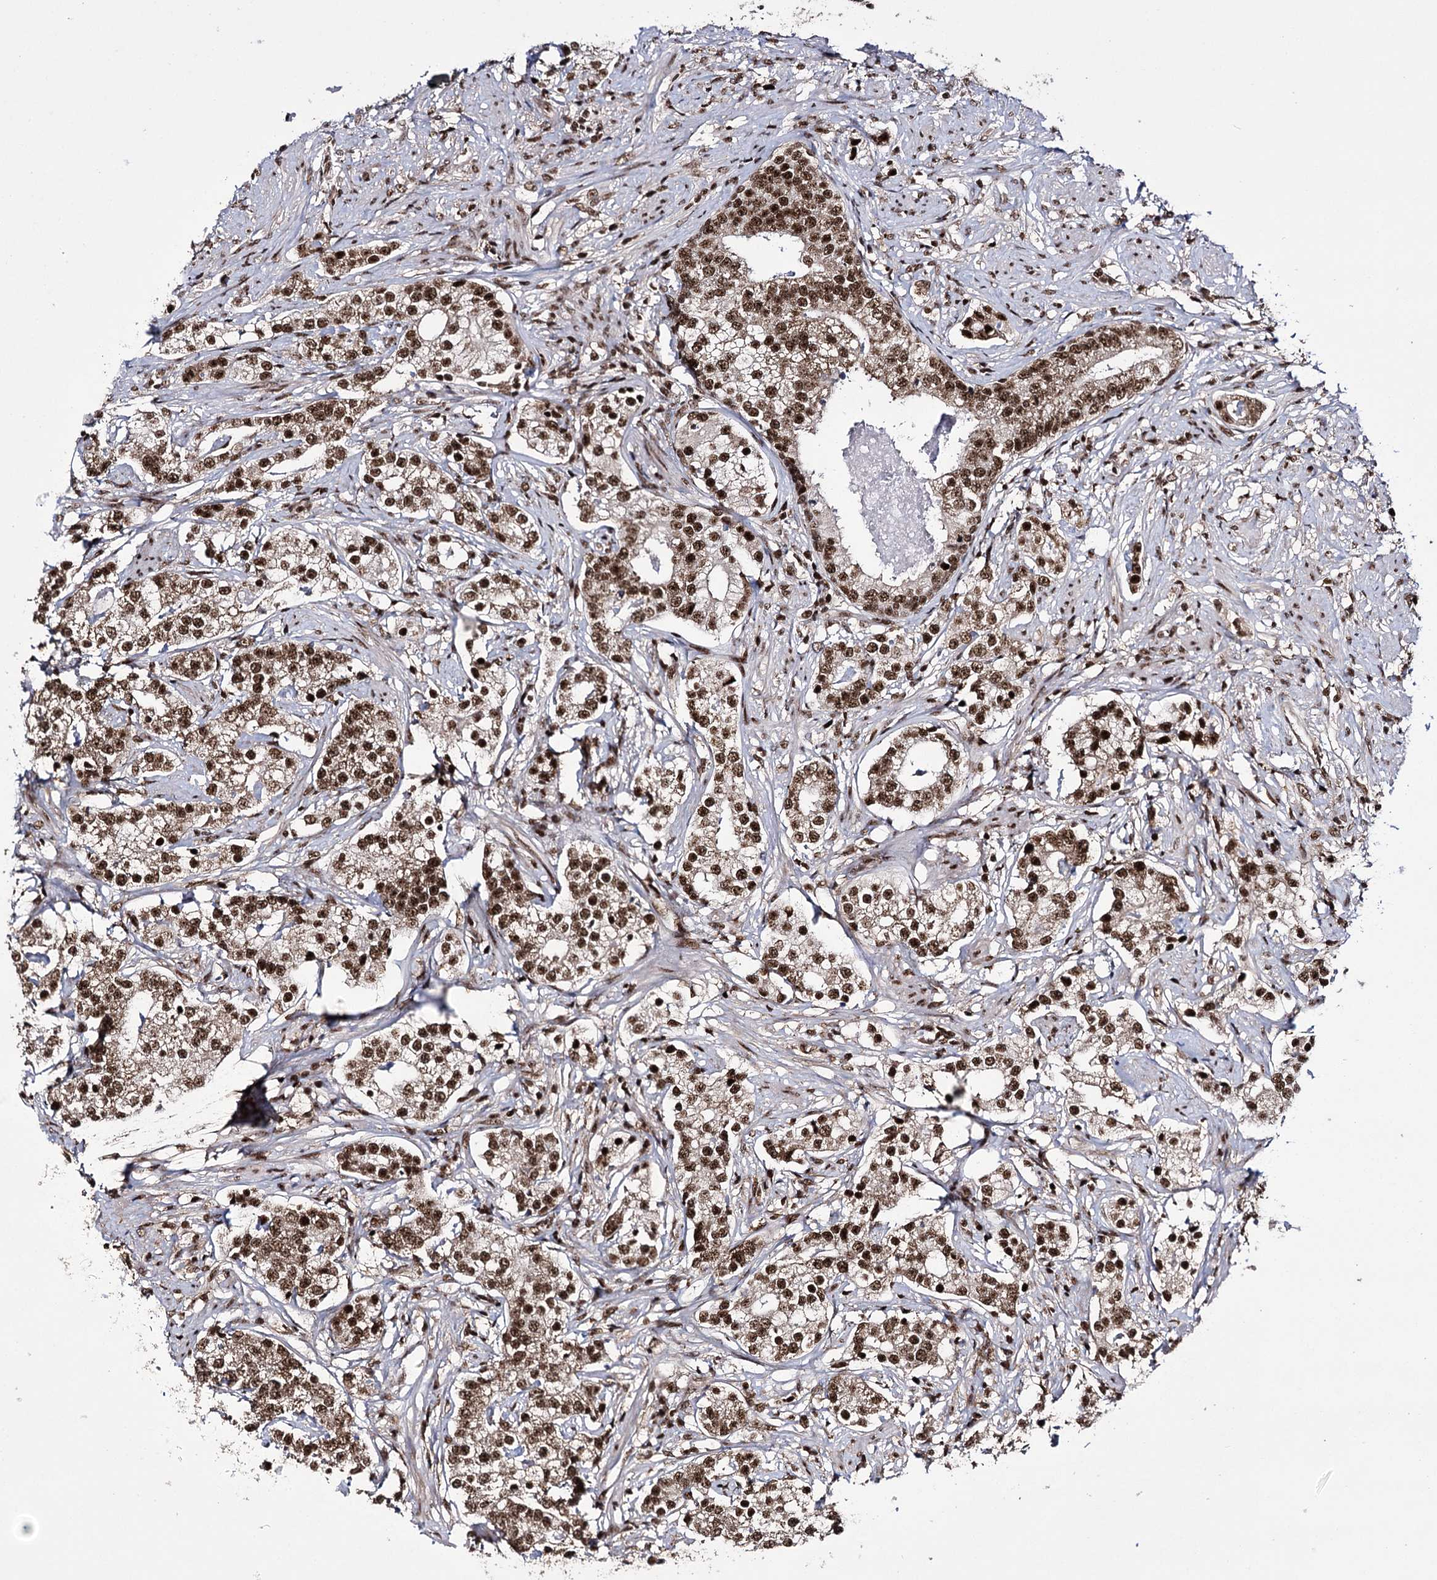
{"staining": {"intensity": "strong", "quantity": ">75%", "location": "nuclear"}, "tissue": "prostate cancer", "cell_type": "Tumor cells", "image_type": "cancer", "snomed": [{"axis": "morphology", "description": "Adenocarcinoma, High grade"}, {"axis": "topography", "description": "Prostate"}], "caption": "Human prostate cancer stained with a brown dye displays strong nuclear positive expression in approximately >75% of tumor cells.", "gene": "PRPF40A", "patient": {"sex": "male", "age": 69}}